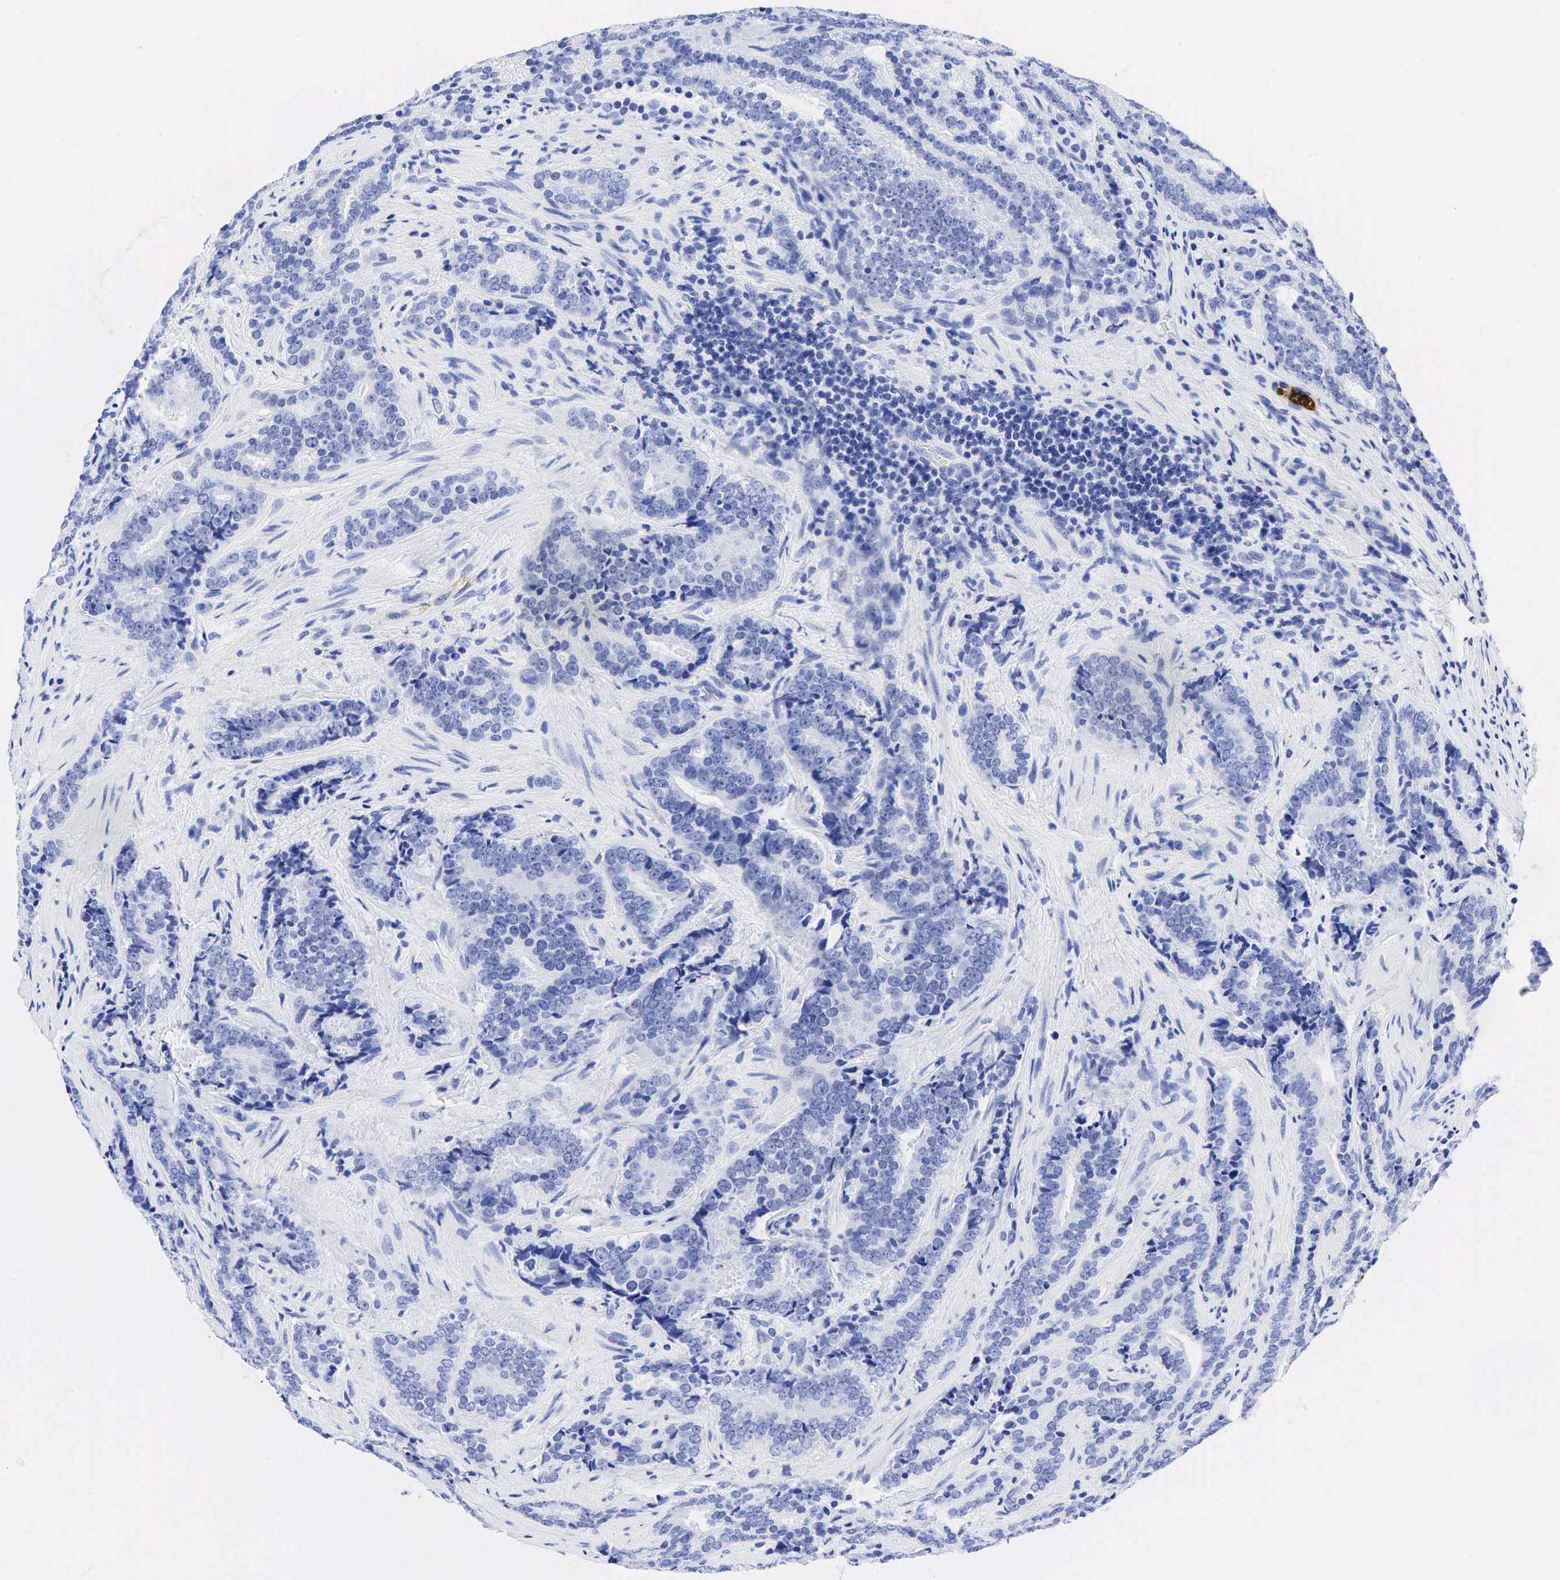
{"staining": {"intensity": "negative", "quantity": "none", "location": "none"}, "tissue": "prostate cancer", "cell_type": "Tumor cells", "image_type": "cancer", "snomed": [{"axis": "morphology", "description": "Adenocarcinoma, Medium grade"}, {"axis": "topography", "description": "Prostate"}], "caption": "The micrograph exhibits no staining of tumor cells in prostate cancer. (DAB (3,3'-diaminobenzidine) IHC visualized using brightfield microscopy, high magnification).", "gene": "CHGA", "patient": {"sex": "male", "age": 65}}